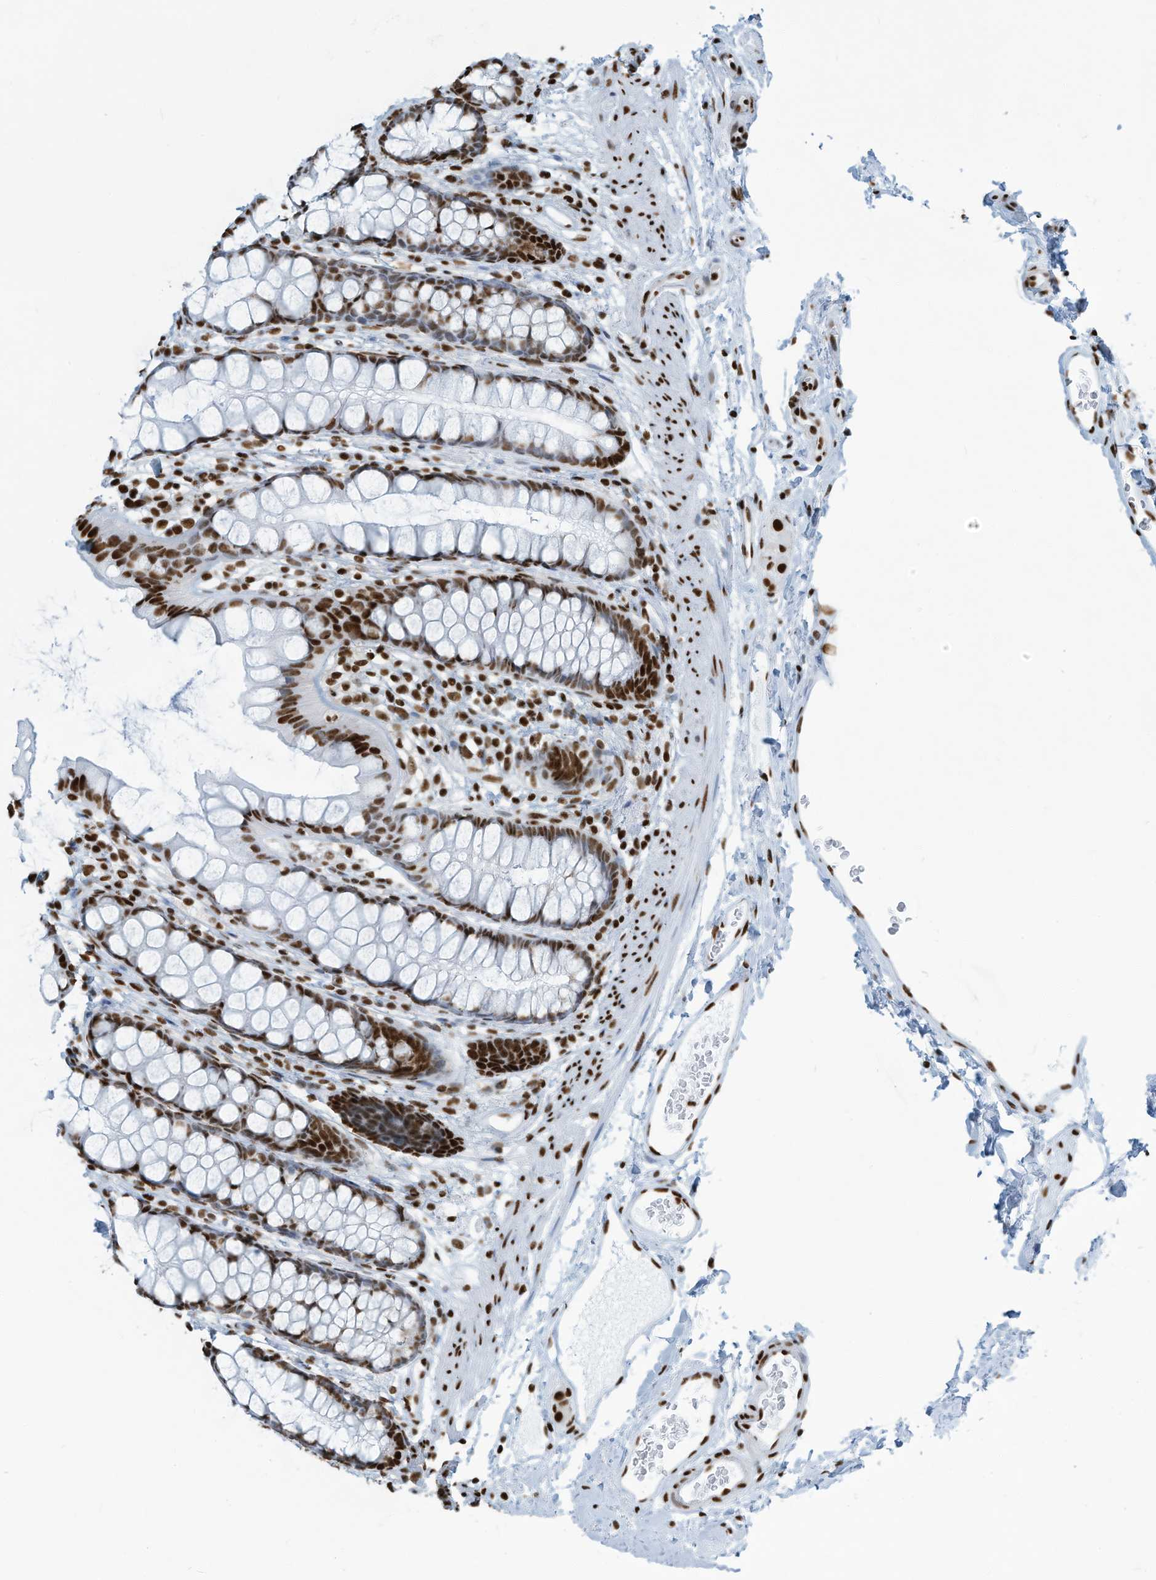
{"staining": {"intensity": "strong", "quantity": ">75%", "location": "nuclear"}, "tissue": "rectum", "cell_type": "Glandular cells", "image_type": "normal", "snomed": [{"axis": "morphology", "description": "Normal tissue, NOS"}, {"axis": "topography", "description": "Rectum"}], "caption": "Benign rectum demonstrates strong nuclear staining in approximately >75% of glandular cells.", "gene": "ENSG00000257390", "patient": {"sex": "female", "age": 65}}